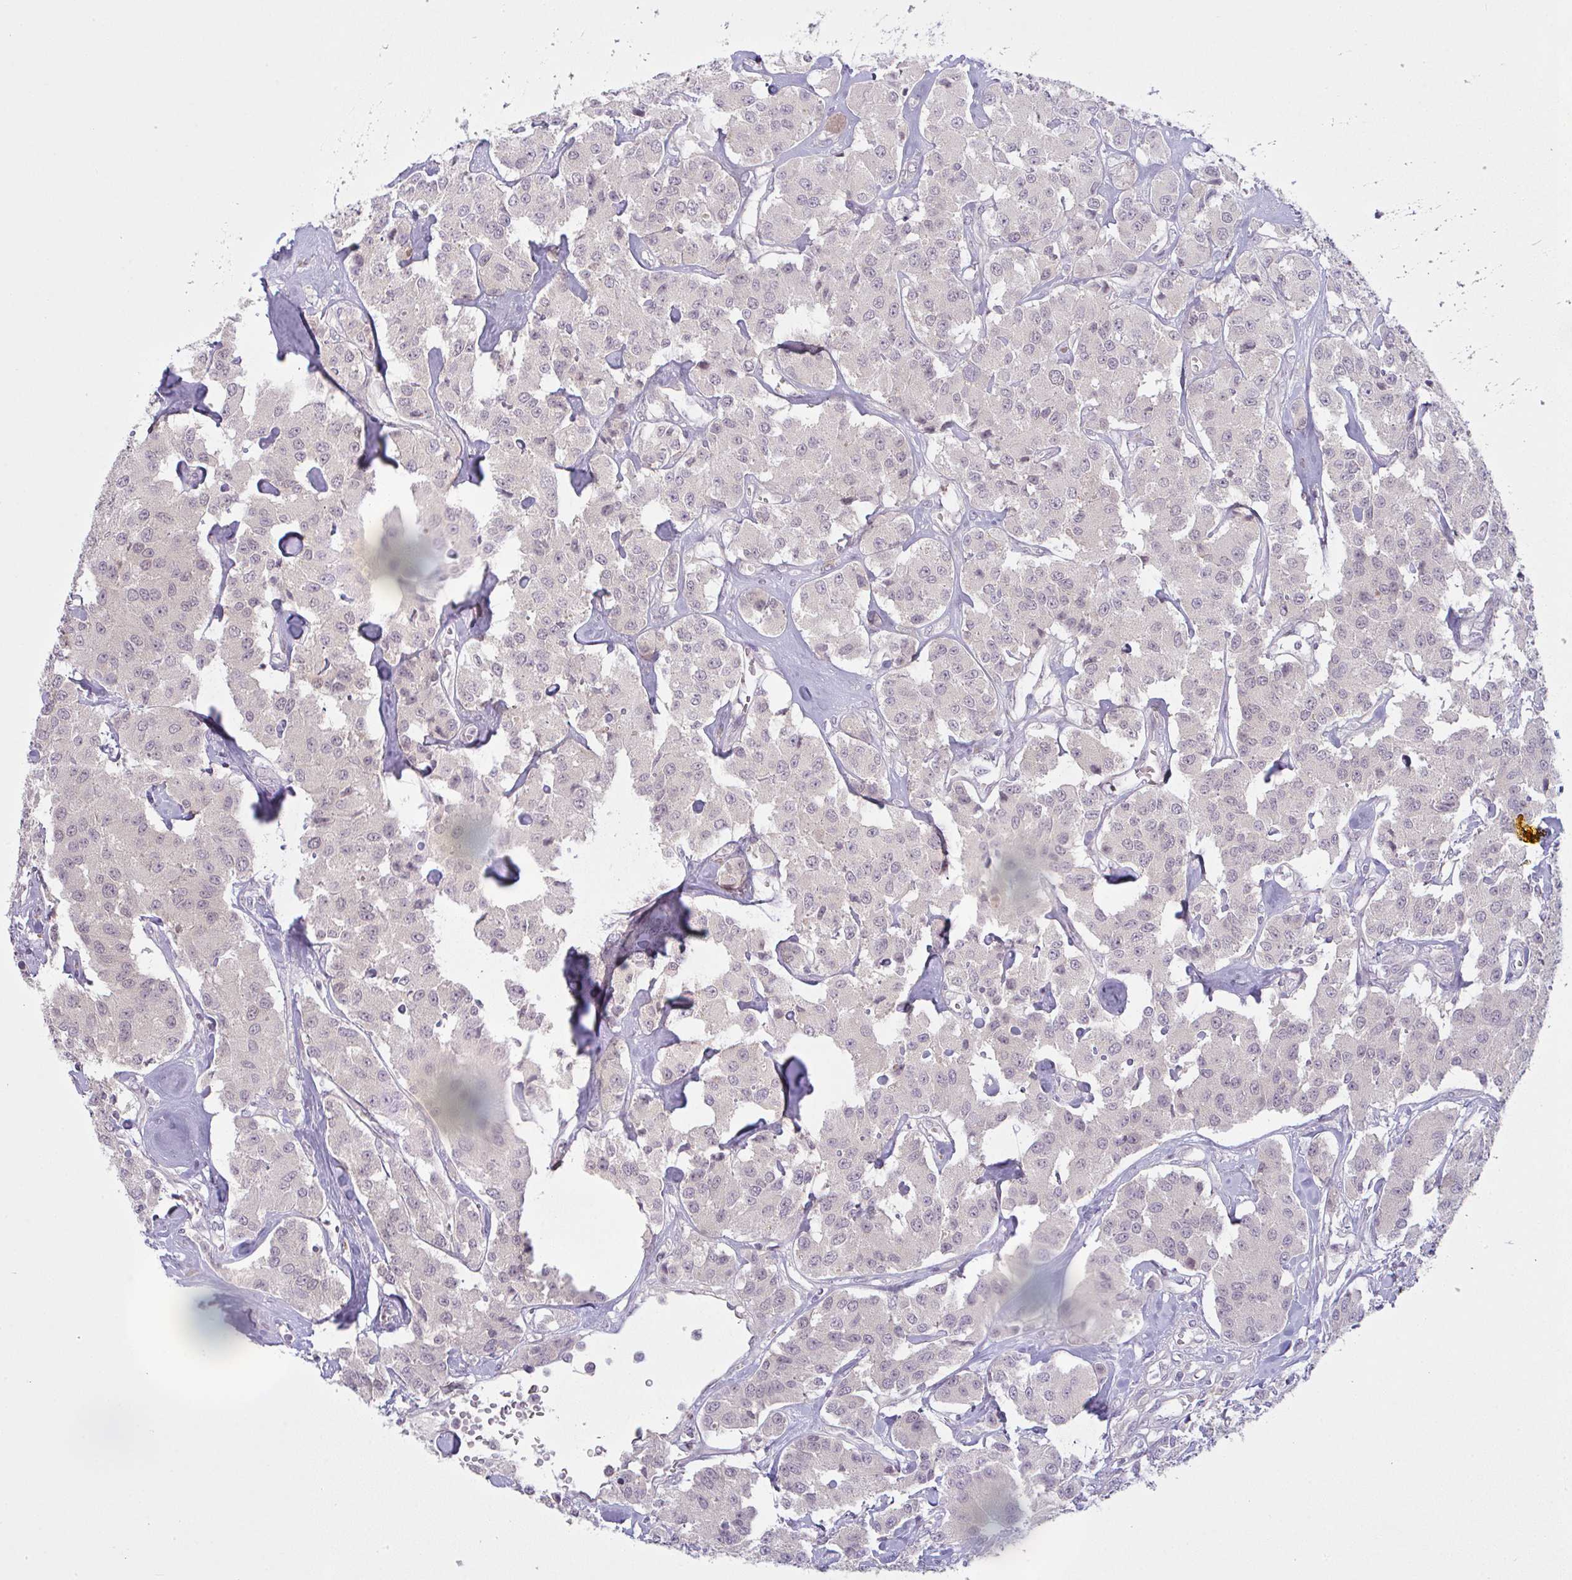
{"staining": {"intensity": "negative", "quantity": "none", "location": "none"}, "tissue": "carcinoid", "cell_type": "Tumor cells", "image_type": "cancer", "snomed": [{"axis": "morphology", "description": "Carcinoid, malignant, NOS"}, {"axis": "topography", "description": "Pancreas"}], "caption": "Tumor cells show no significant staining in carcinoid. (DAB (3,3'-diaminobenzidine) immunohistochemistry visualized using brightfield microscopy, high magnification).", "gene": "CSE1L", "patient": {"sex": "male", "age": 41}}